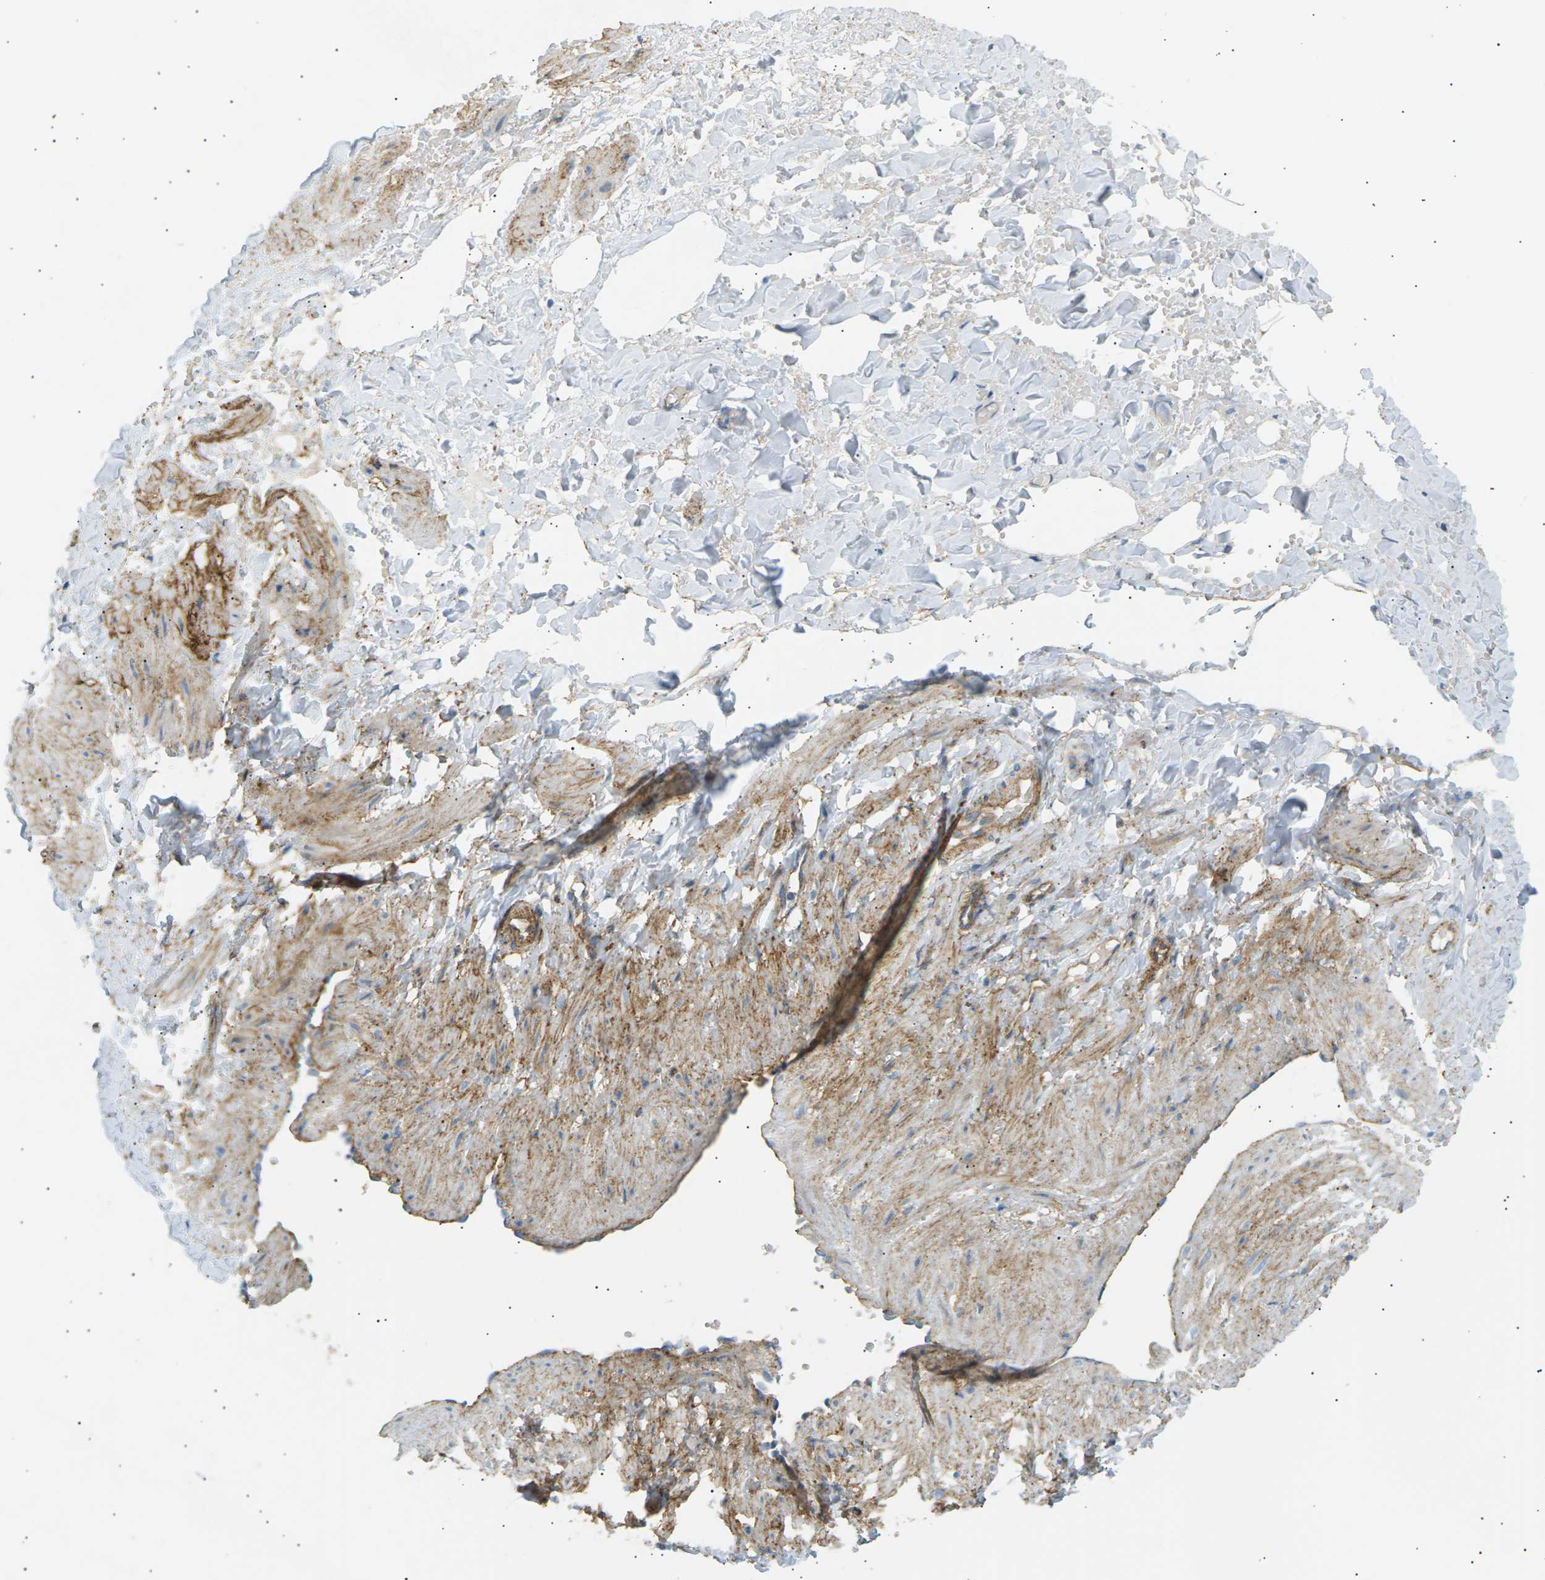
{"staining": {"intensity": "weak", "quantity": ">75%", "location": "cytoplasmic/membranous"}, "tissue": "adipose tissue", "cell_type": "Adipocytes", "image_type": "normal", "snomed": [{"axis": "morphology", "description": "Normal tissue, NOS"}, {"axis": "topography", "description": "Soft tissue"}, {"axis": "topography", "description": "Vascular tissue"}], "caption": "Unremarkable adipose tissue reveals weak cytoplasmic/membranous expression in about >75% of adipocytes, visualized by immunohistochemistry.", "gene": "ATP2B4", "patient": {"sex": "female", "age": 35}}